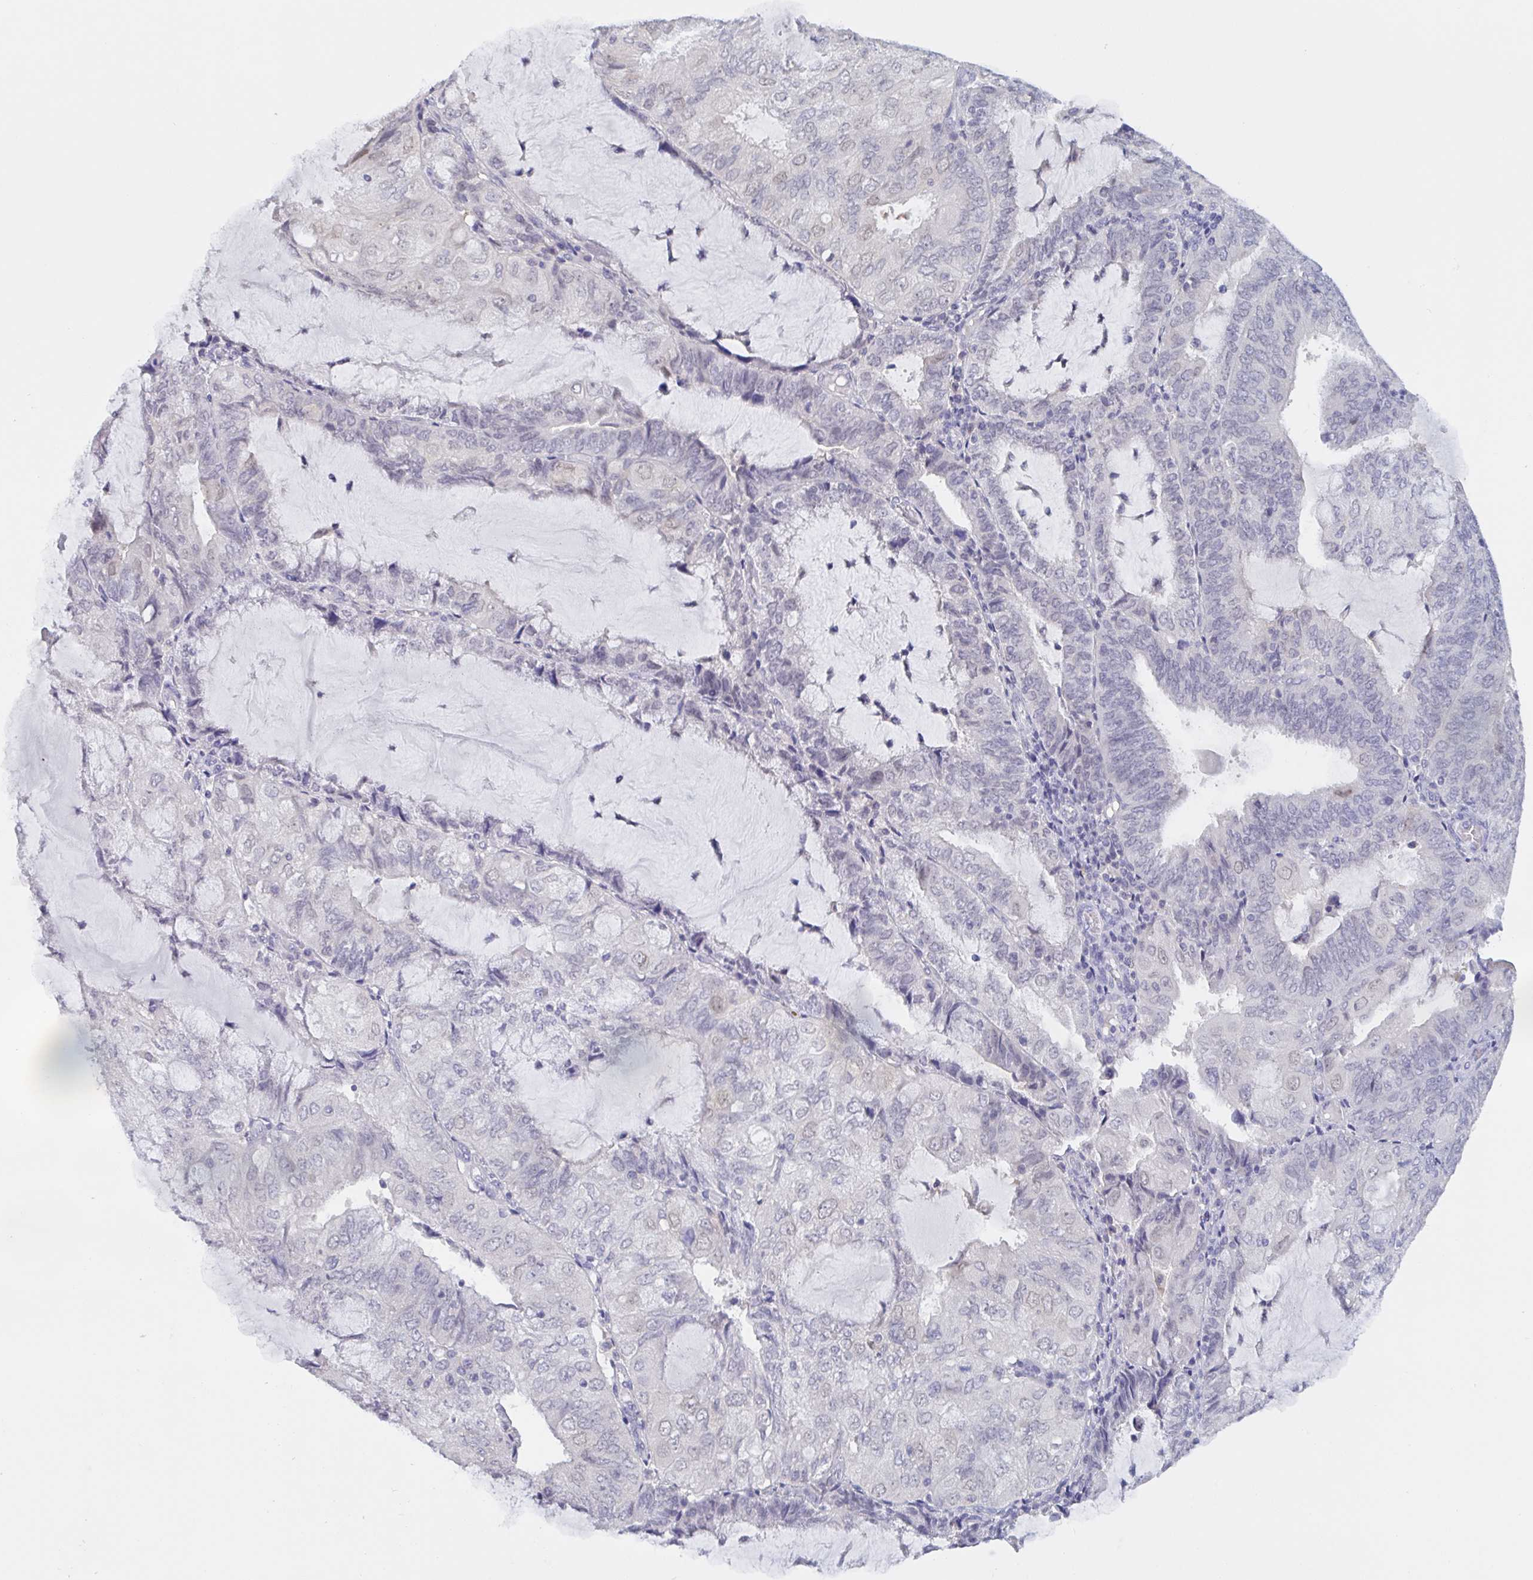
{"staining": {"intensity": "negative", "quantity": "none", "location": "none"}, "tissue": "endometrial cancer", "cell_type": "Tumor cells", "image_type": "cancer", "snomed": [{"axis": "morphology", "description": "Adenocarcinoma, NOS"}, {"axis": "topography", "description": "Endometrium"}], "caption": "Human endometrial cancer stained for a protein using immunohistochemistry displays no positivity in tumor cells.", "gene": "SERPINB13", "patient": {"sex": "female", "age": 81}}